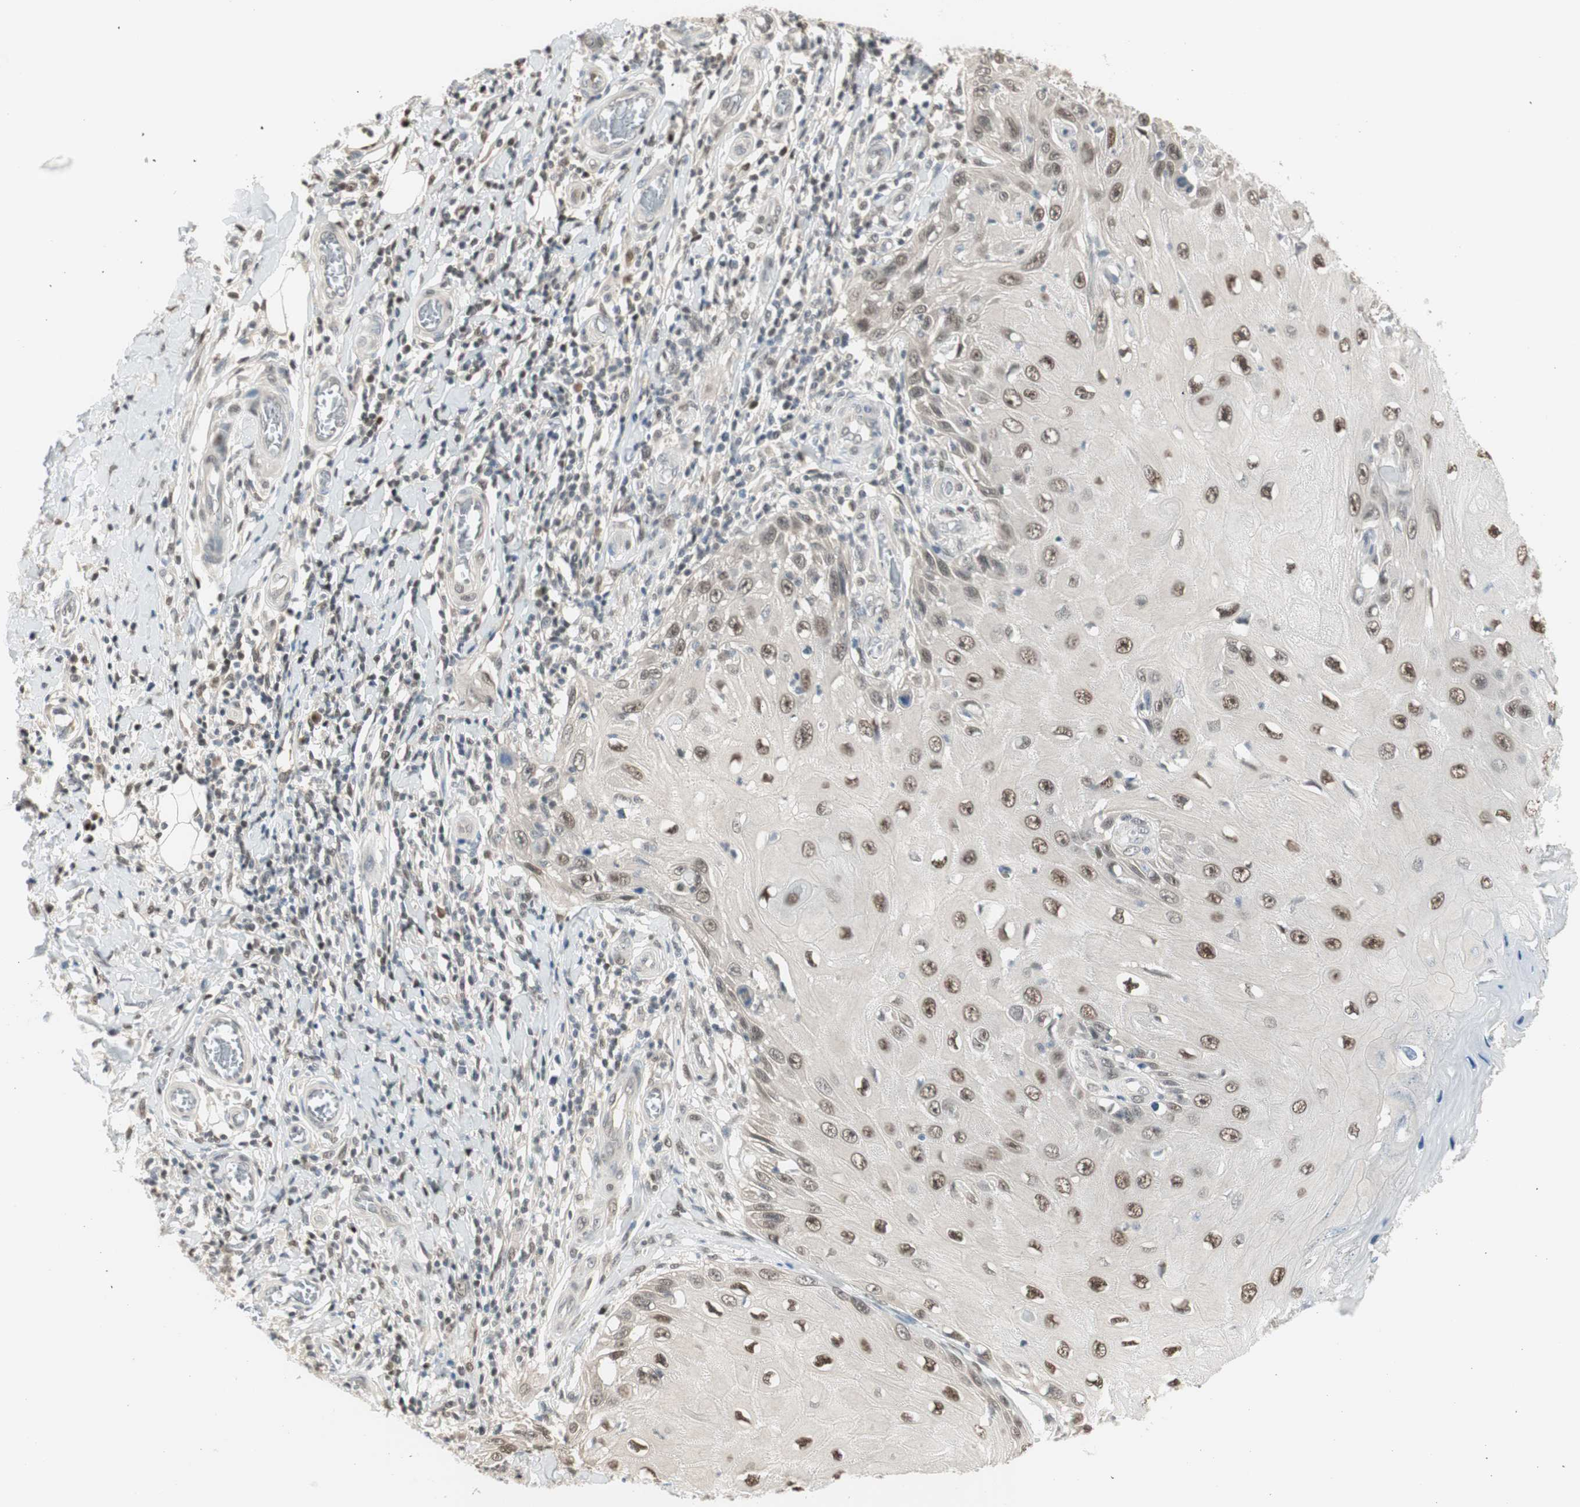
{"staining": {"intensity": "moderate", "quantity": ">75%", "location": "nuclear"}, "tissue": "skin cancer", "cell_type": "Tumor cells", "image_type": "cancer", "snomed": [{"axis": "morphology", "description": "Squamous cell carcinoma, NOS"}, {"axis": "topography", "description": "Skin"}], "caption": "Immunohistochemical staining of skin cancer exhibits moderate nuclear protein positivity in about >75% of tumor cells.", "gene": "LONP2", "patient": {"sex": "female", "age": 73}}